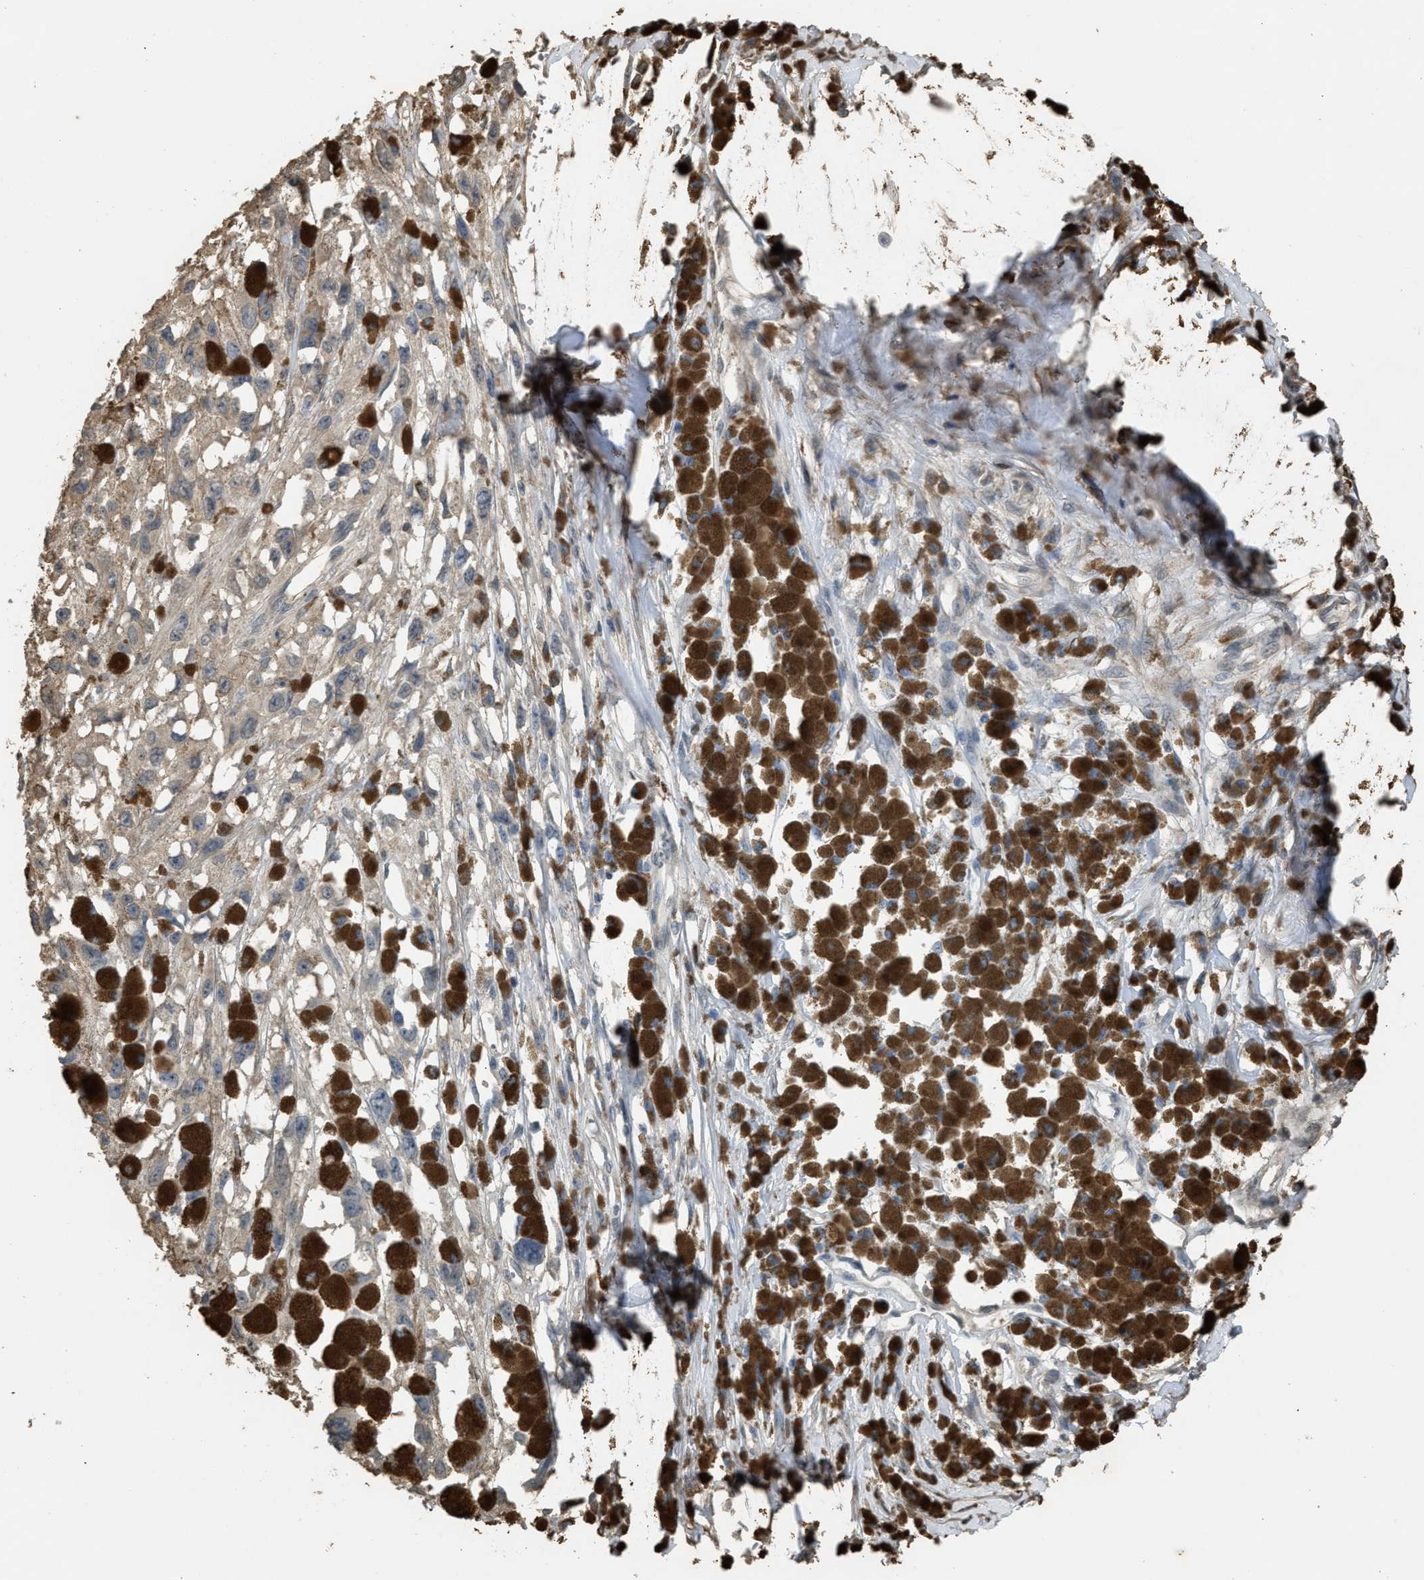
{"staining": {"intensity": "negative", "quantity": "none", "location": "none"}, "tissue": "melanoma", "cell_type": "Tumor cells", "image_type": "cancer", "snomed": [{"axis": "morphology", "description": "Malignant melanoma, Metastatic site"}, {"axis": "topography", "description": "Lymph node"}], "caption": "Immunohistochemistry of human melanoma displays no staining in tumor cells.", "gene": "ARHGDIA", "patient": {"sex": "male", "age": 59}}